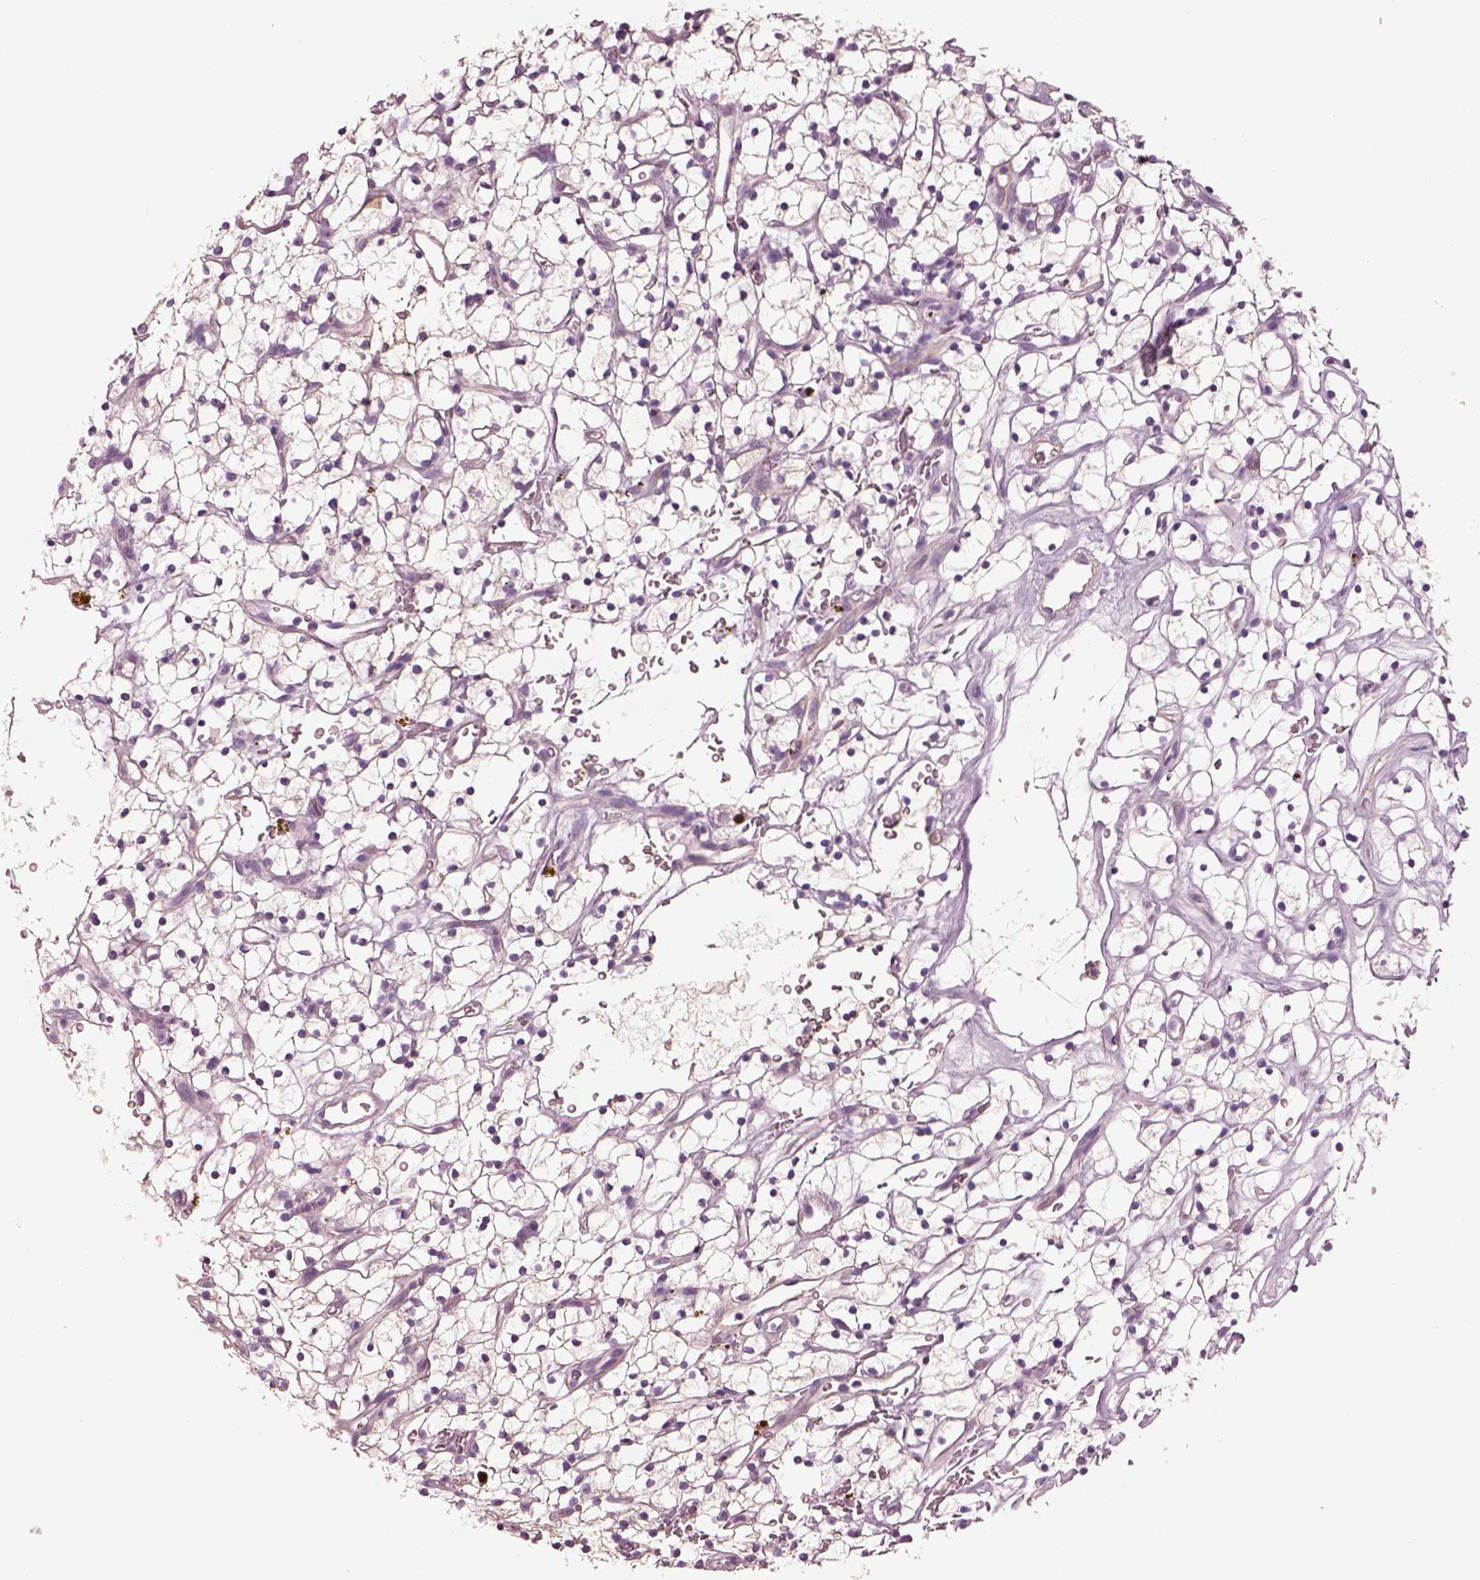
{"staining": {"intensity": "negative", "quantity": "none", "location": "none"}, "tissue": "renal cancer", "cell_type": "Tumor cells", "image_type": "cancer", "snomed": [{"axis": "morphology", "description": "Adenocarcinoma, NOS"}, {"axis": "topography", "description": "Kidney"}], "caption": "This is an immunohistochemistry (IHC) histopathology image of human renal cancer. There is no expression in tumor cells.", "gene": "IGLL1", "patient": {"sex": "female", "age": 64}}